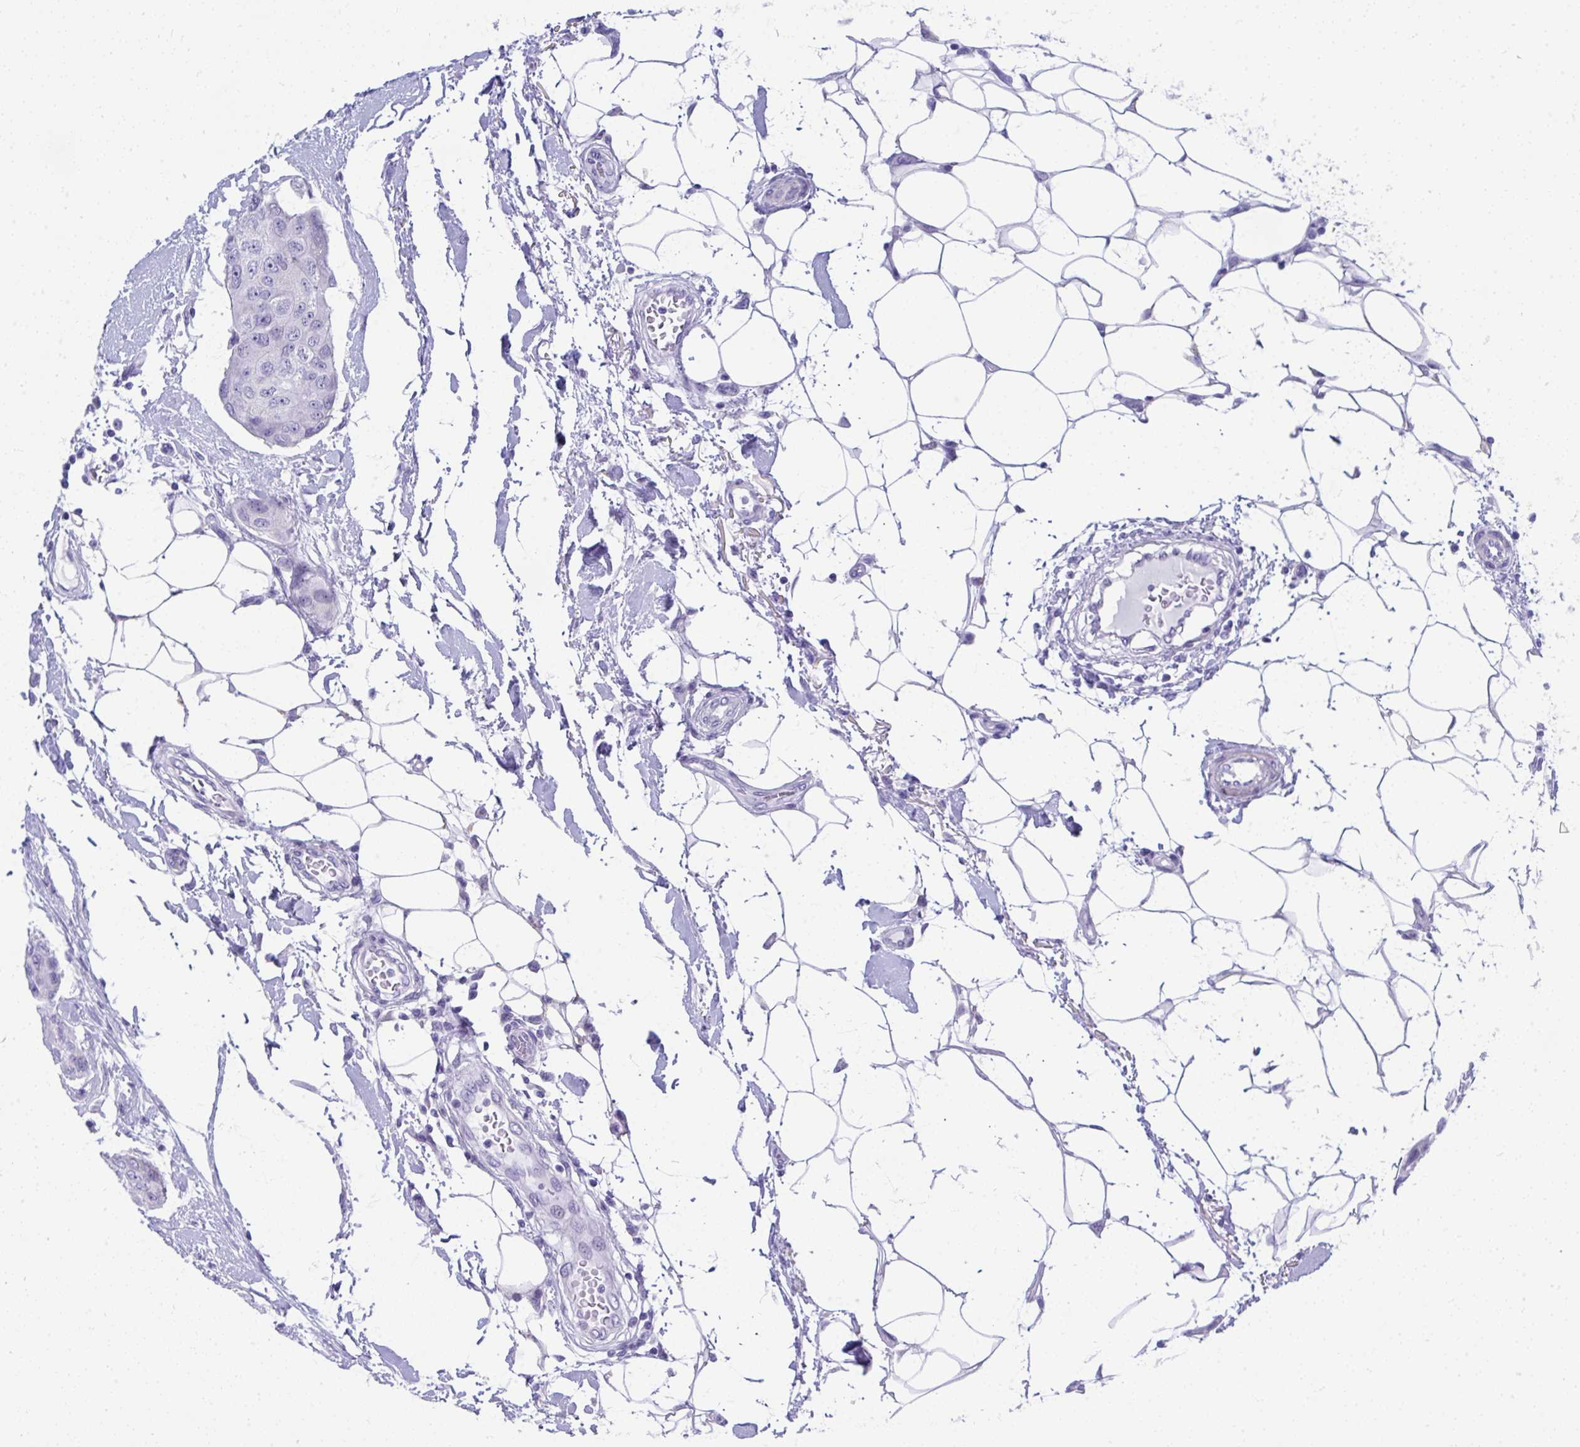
{"staining": {"intensity": "negative", "quantity": "none", "location": "none"}, "tissue": "breast cancer", "cell_type": "Tumor cells", "image_type": "cancer", "snomed": [{"axis": "morphology", "description": "Duct carcinoma"}, {"axis": "topography", "description": "Breast"}, {"axis": "topography", "description": "Lymph node"}], "caption": "A high-resolution photomicrograph shows IHC staining of breast infiltrating ductal carcinoma, which demonstrates no significant expression in tumor cells. (DAB (3,3'-diaminobenzidine) immunohistochemistry with hematoxylin counter stain).", "gene": "ISL1", "patient": {"sex": "female", "age": 80}}